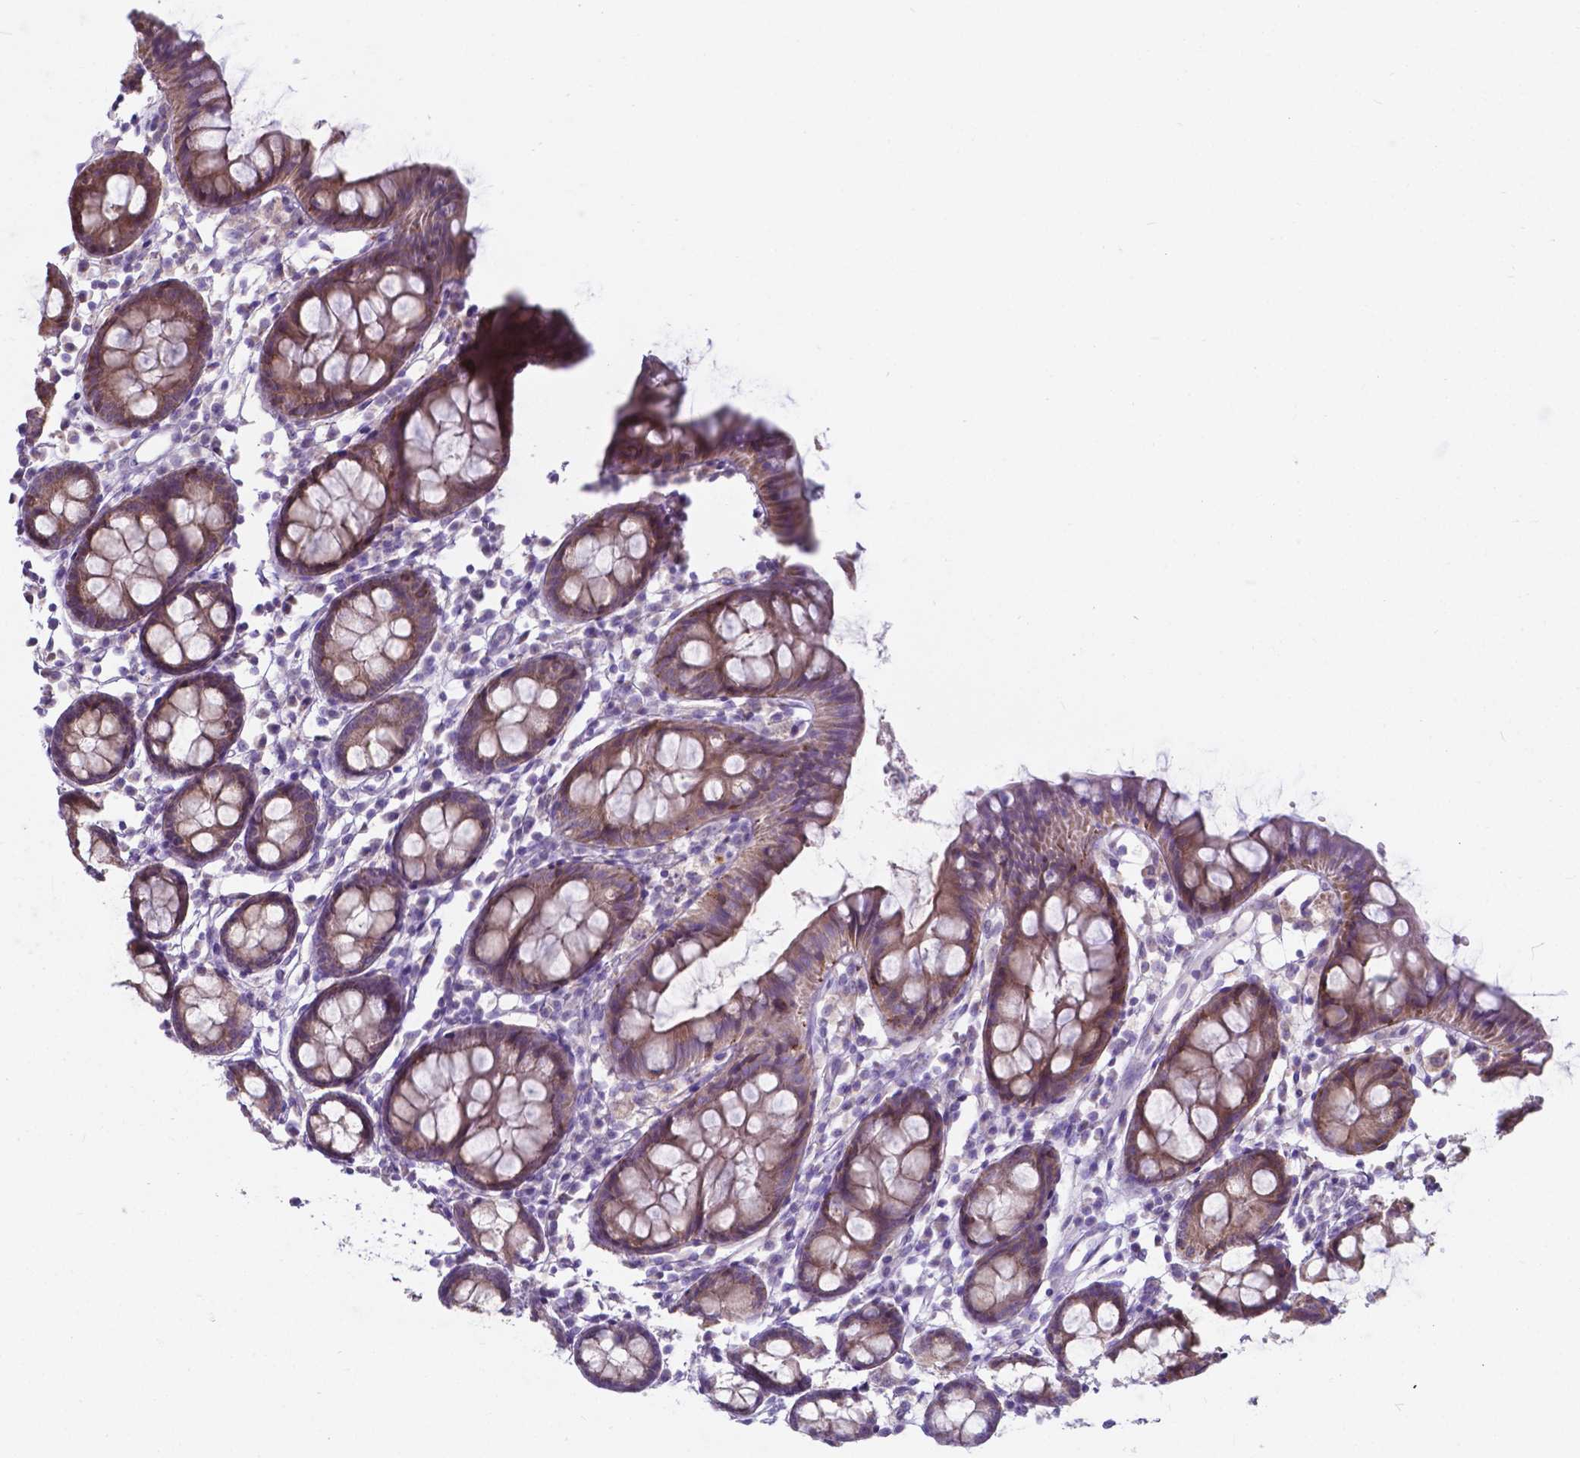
{"staining": {"intensity": "moderate", "quantity": ">75%", "location": "cytoplasmic/membranous"}, "tissue": "colon", "cell_type": "Glandular cells", "image_type": "normal", "snomed": [{"axis": "morphology", "description": "Normal tissue, NOS"}, {"axis": "topography", "description": "Colon"}], "caption": "A photomicrograph of colon stained for a protein shows moderate cytoplasmic/membranous brown staining in glandular cells.", "gene": "FAM114A1", "patient": {"sex": "female", "age": 84}}